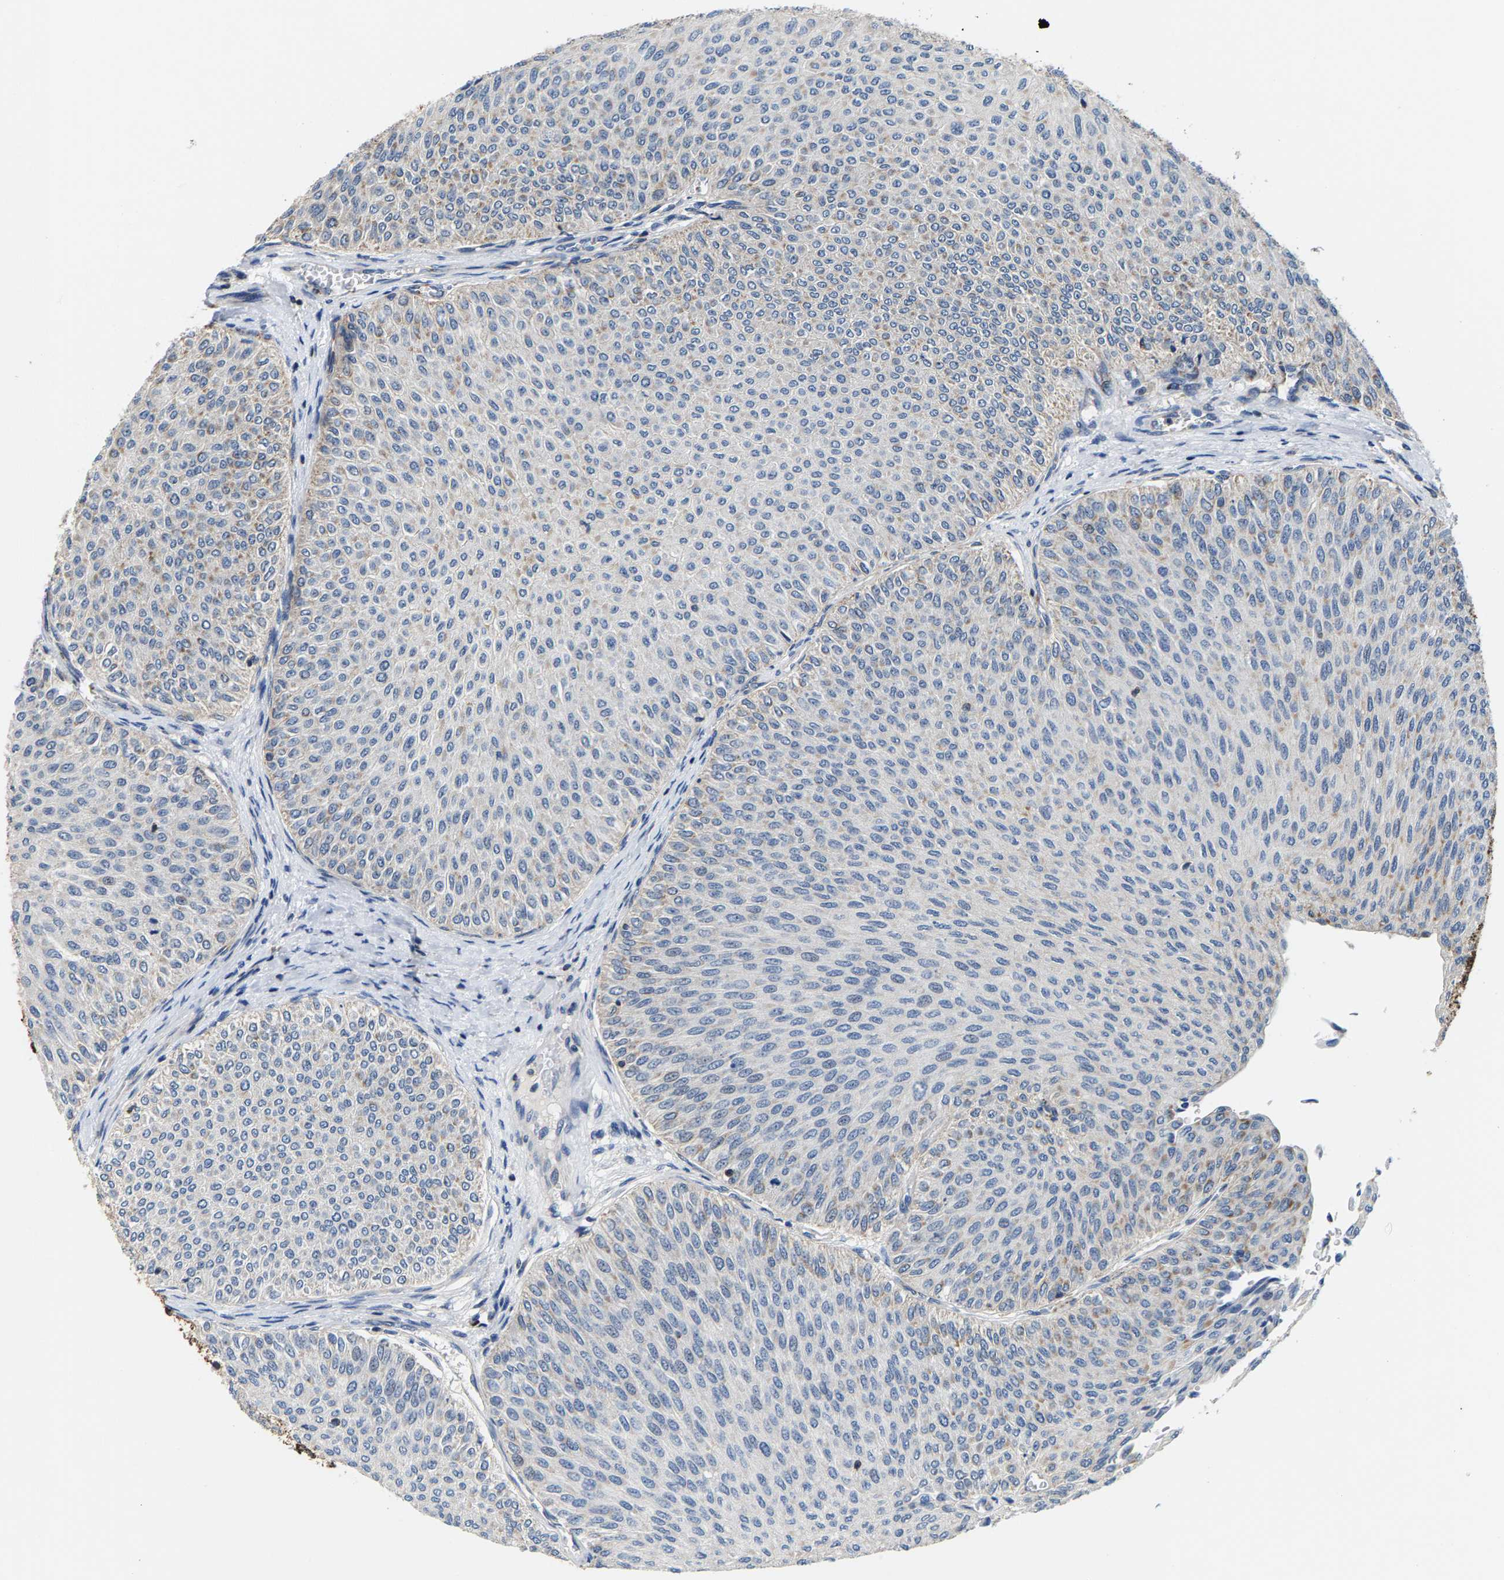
{"staining": {"intensity": "negative", "quantity": "none", "location": "none"}, "tissue": "urothelial cancer", "cell_type": "Tumor cells", "image_type": "cancer", "snomed": [{"axis": "morphology", "description": "Urothelial carcinoma, Low grade"}, {"axis": "topography", "description": "Urinary bladder"}], "caption": "Immunohistochemistry (IHC) photomicrograph of human low-grade urothelial carcinoma stained for a protein (brown), which displays no positivity in tumor cells.", "gene": "SHMT2", "patient": {"sex": "male", "age": 78}}